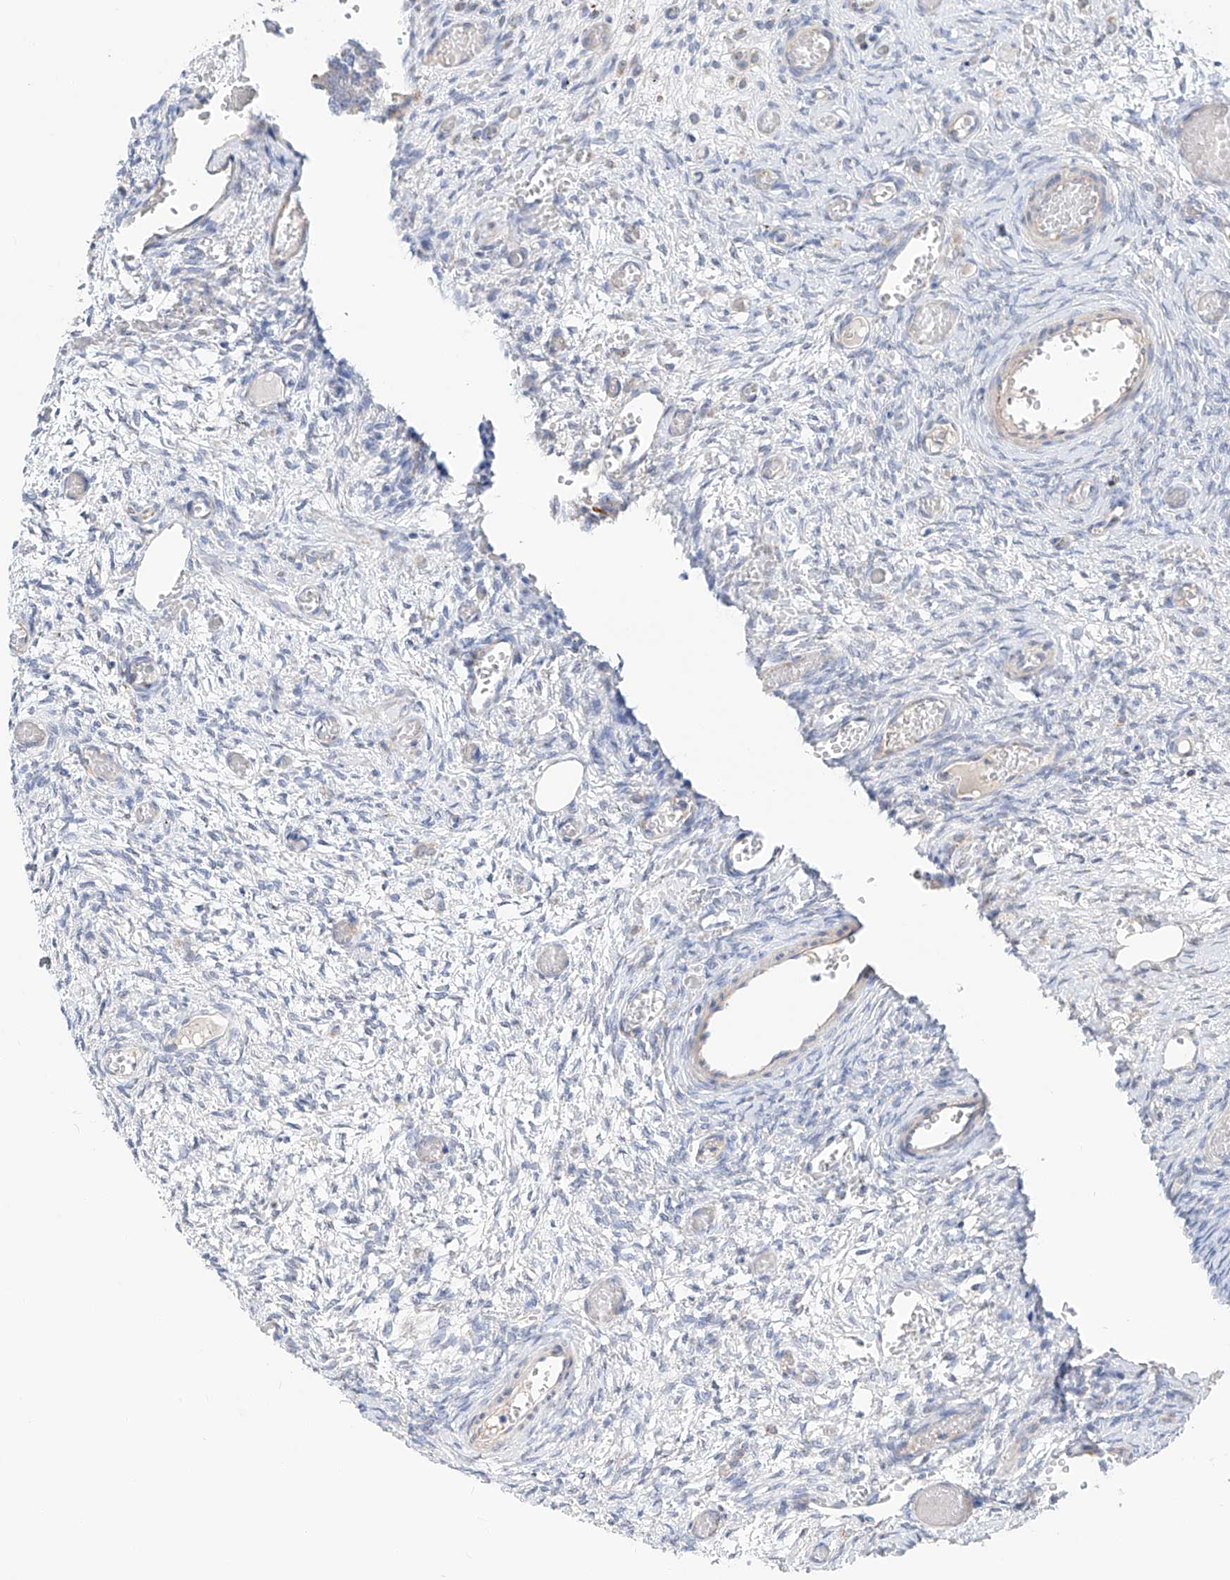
{"staining": {"intensity": "negative", "quantity": "none", "location": "none"}, "tissue": "ovary", "cell_type": "Follicle cells", "image_type": "normal", "snomed": [{"axis": "morphology", "description": "Adenocarcinoma, NOS"}, {"axis": "topography", "description": "Endometrium"}], "caption": "Immunohistochemical staining of unremarkable human ovary displays no significant staining in follicle cells.", "gene": "SLC22A7", "patient": {"sex": "female", "age": 32}}